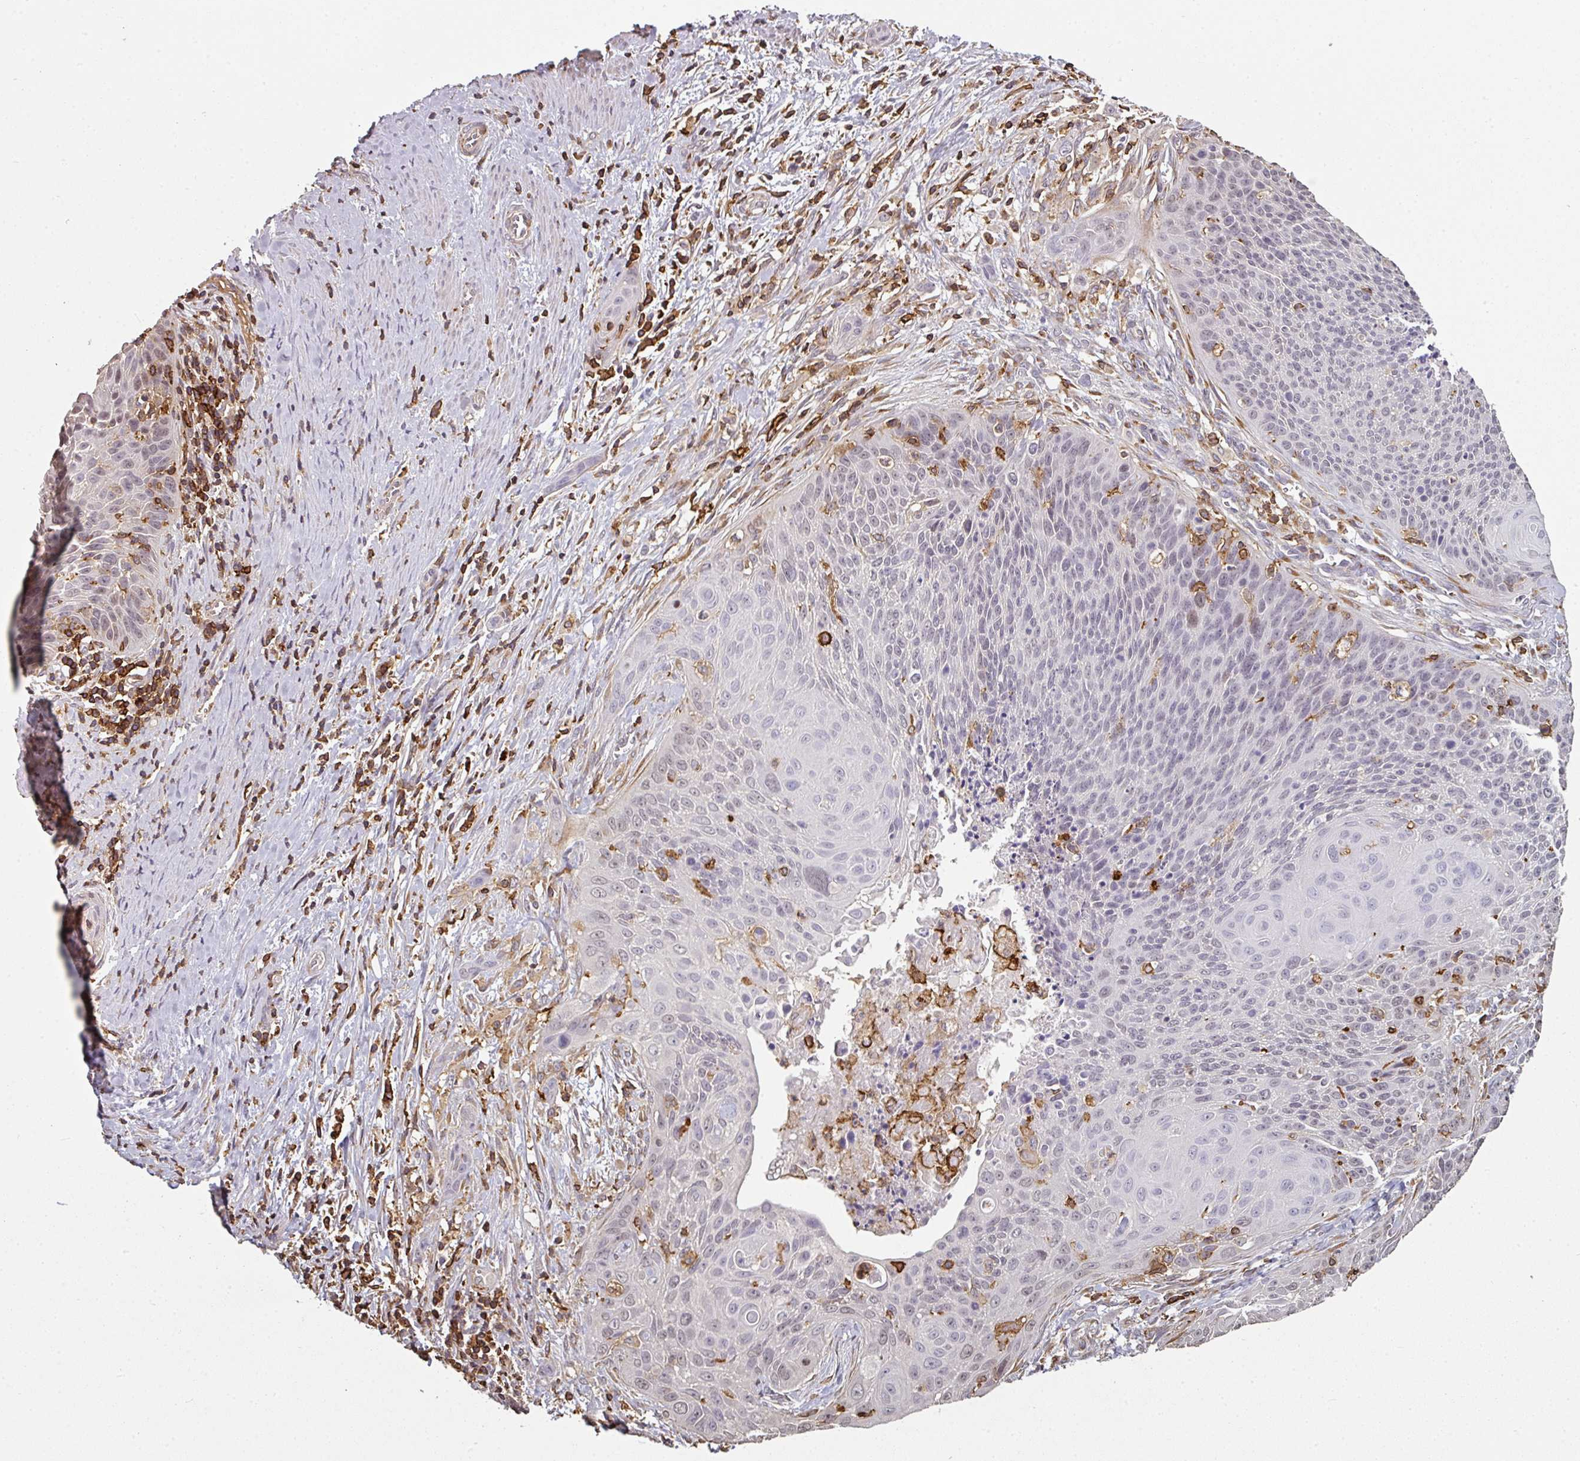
{"staining": {"intensity": "moderate", "quantity": "<25%", "location": "nuclear"}, "tissue": "cervical cancer", "cell_type": "Tumor cells", "image_type": "cancer", "snomed": [{"axis": "morphology", "description": "Squamous cell carcinoma, NOS"}, {"axis": "topography", "description": "Cervix"}], "caption": "Human cervical cancer (squamous cell carcinoma) stained with a brown dye shows moderate nuclear positive positivity in approximately <25% of tumor cells.", "gene": "OLFML2B", "patient": {"sex": "female", "age": 55}}